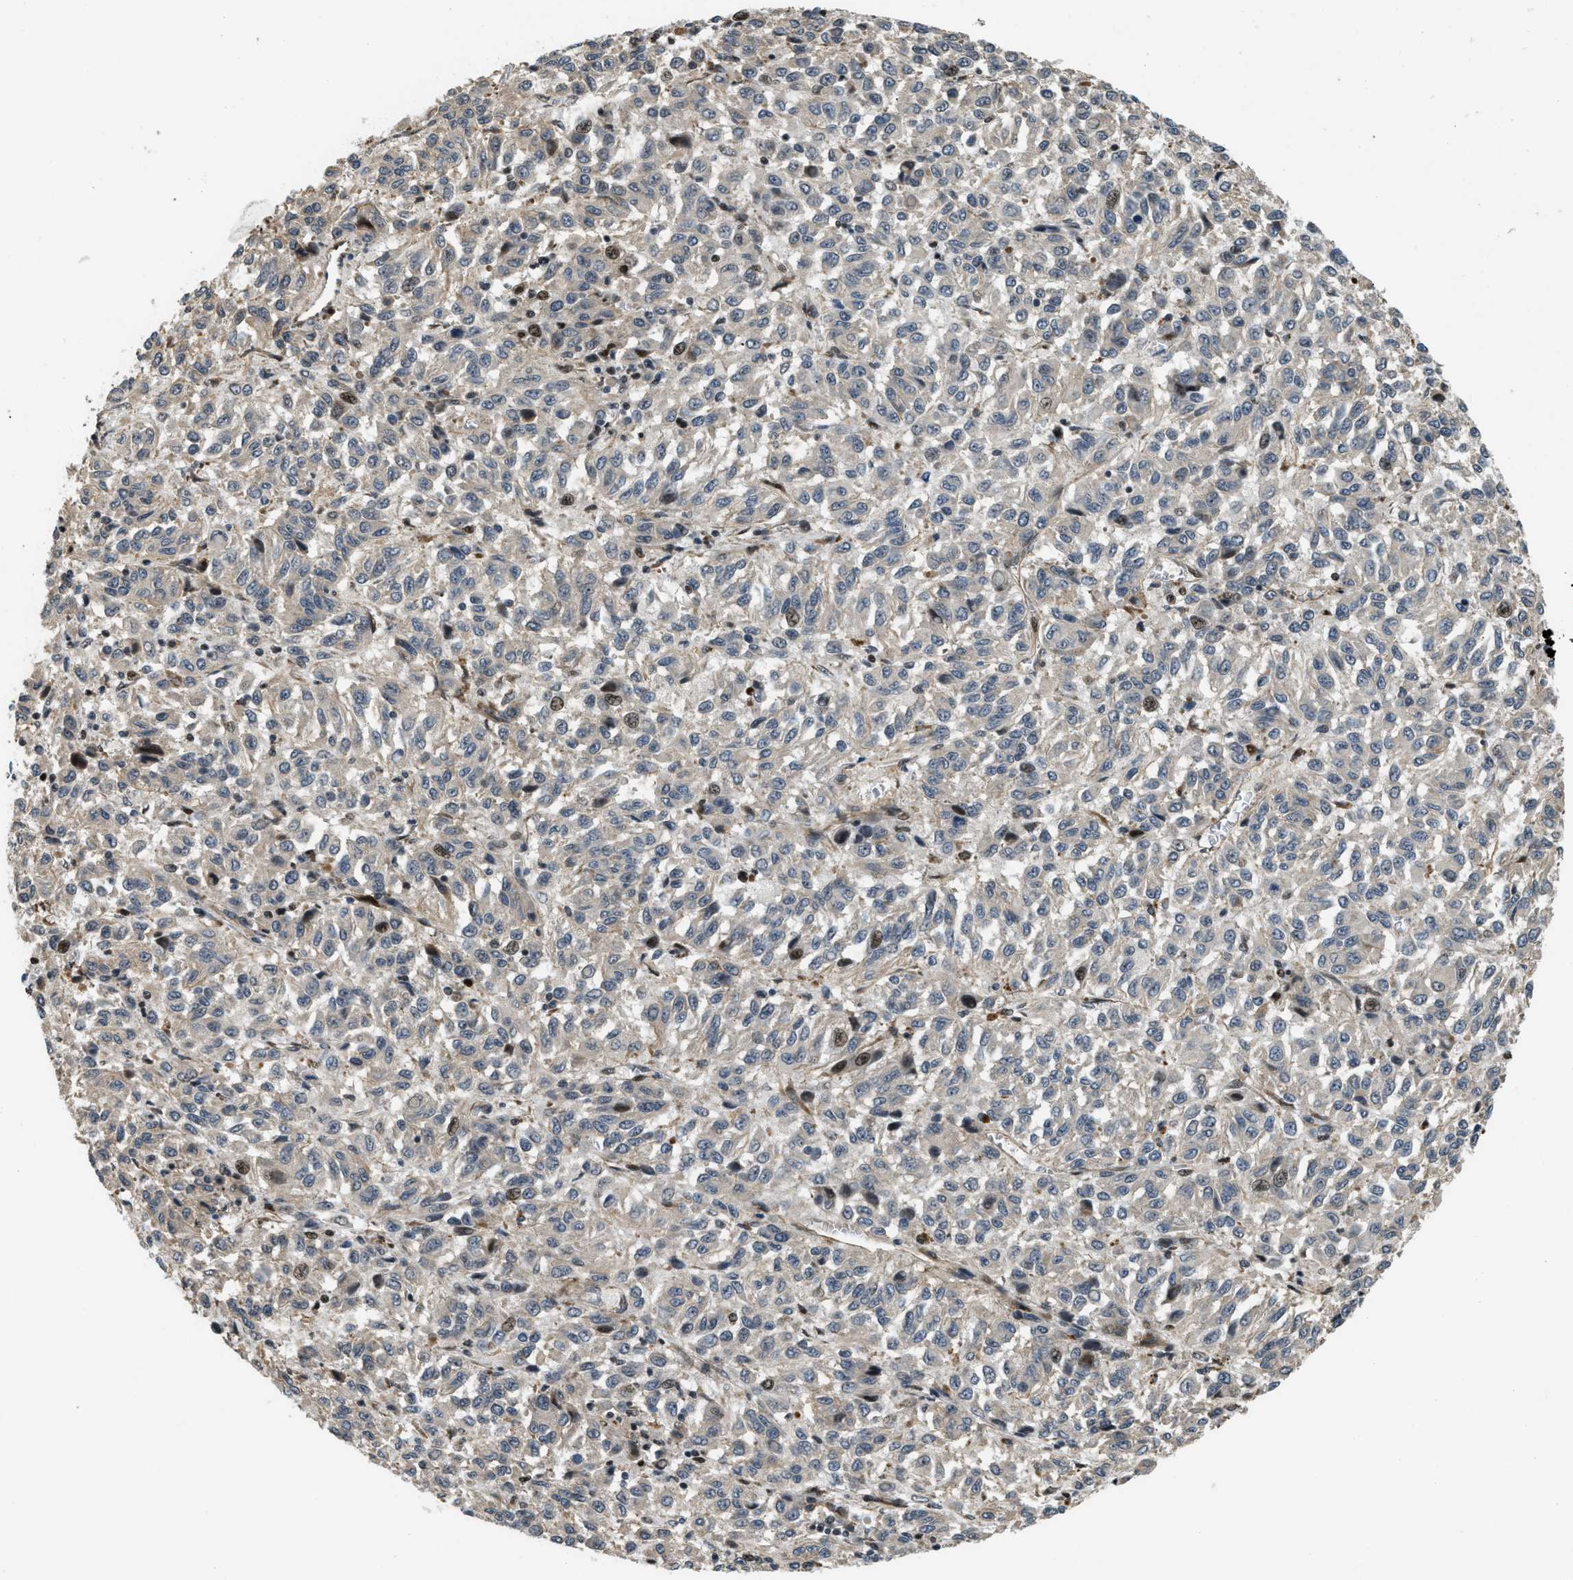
{"staining": {"intensity": "strong", "quantity": "<25%", "location": "nuclear"}, "tissue": "melanoma", "cell_type": "Tumor cells", "image_type": "cancer", "snomed": [{"axis": "morphology", "description": "Malignant melanoma, Metastatic site"}, {"axis": "topography", "description": "Lung"}], "caption": "Protein expression analysis of human malignant melanoma (metastatic site) reveals strong nuclear positivity in about <25% of tumor cells.", "gene": "LTA4H", "patient": {"sex": "male", "age": 64}}